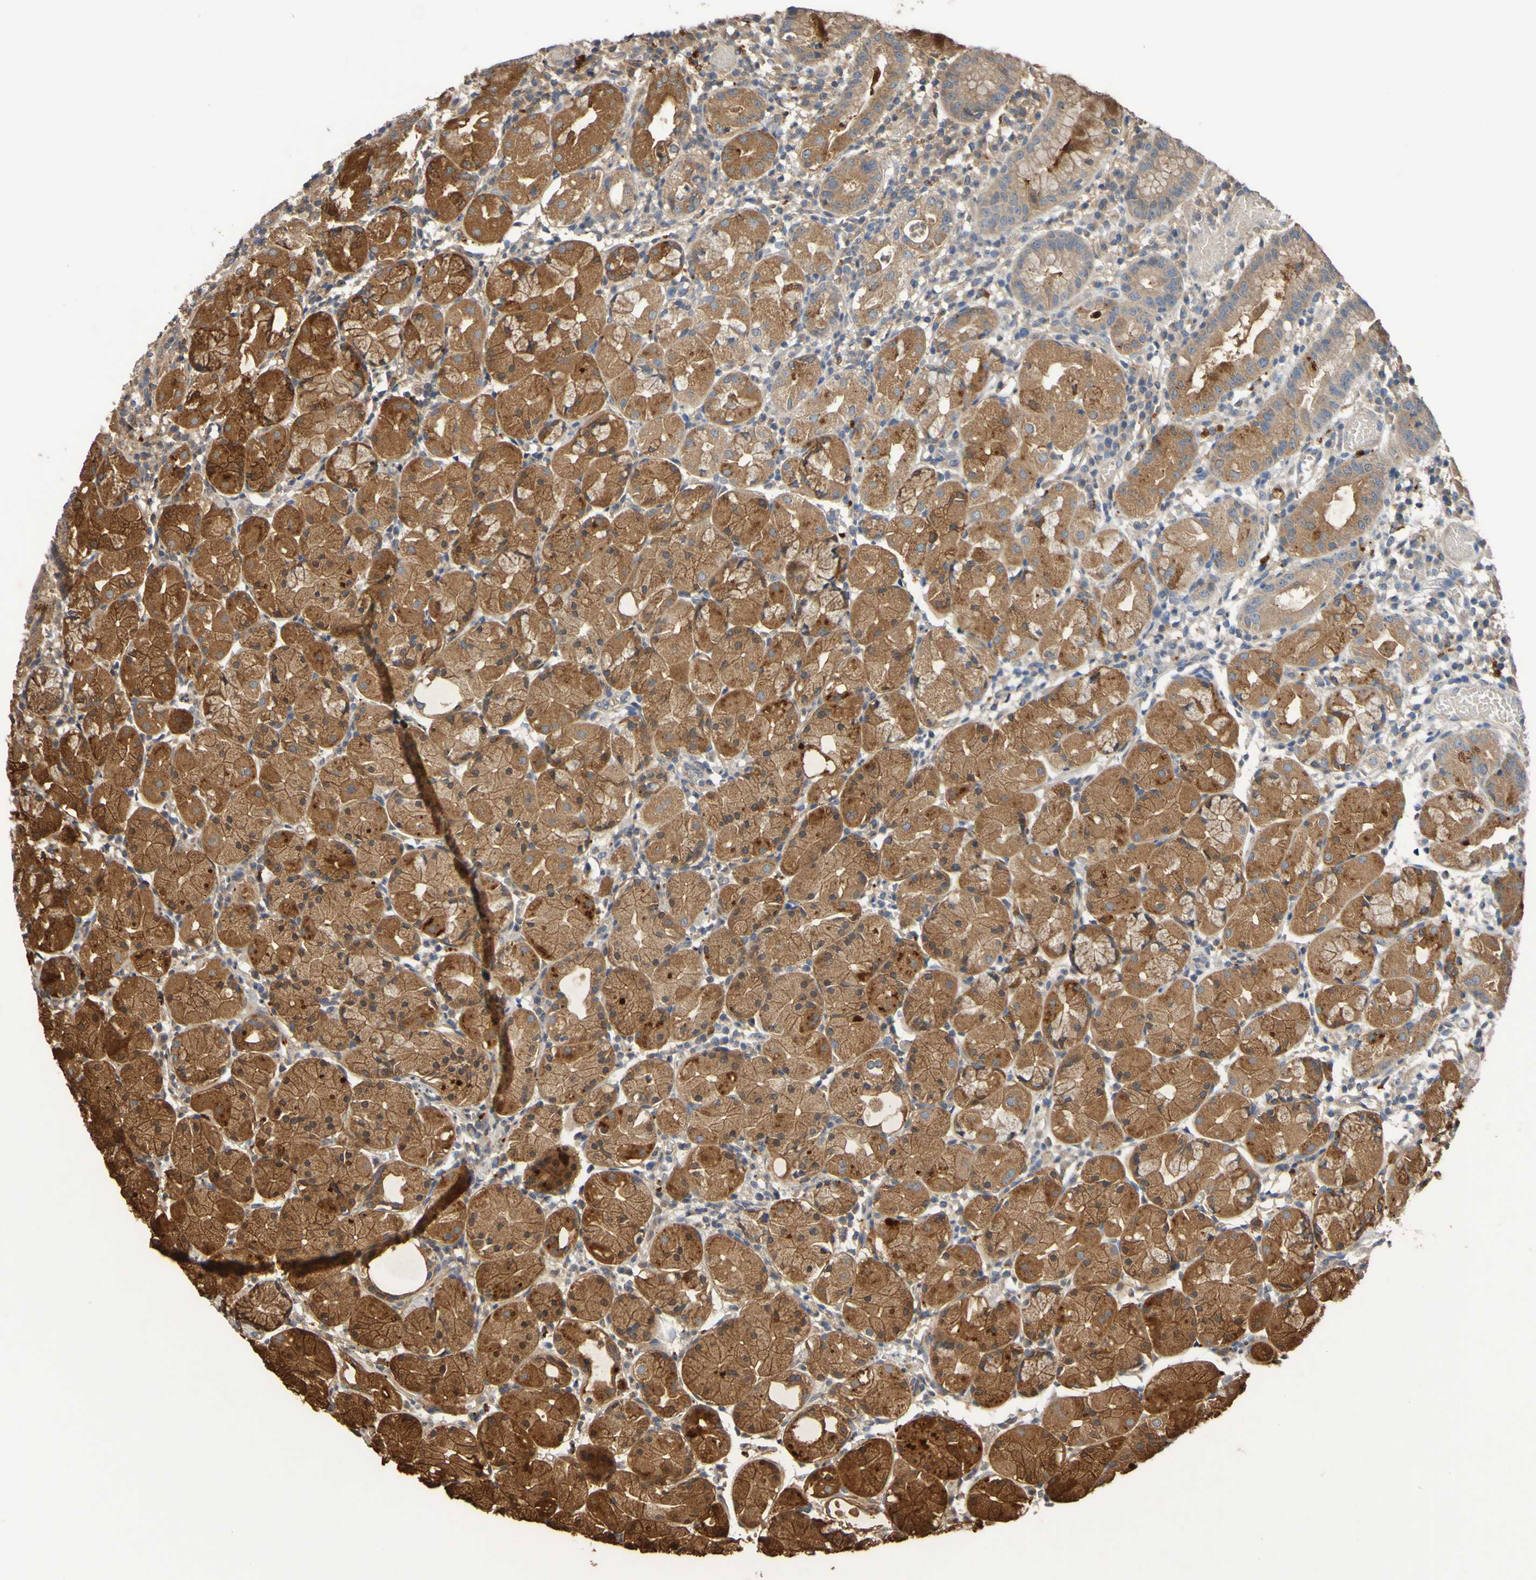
{"staining": {"intensity": "moderate", "quantity": "25%-75%", "location": "cytoplasmic/membranous"}, "tissue": "stomach", "cell_type": "Glandular cells", "image_type": "normal", "snomed": [{"axis": "morphology", "description": "Normal tissue, NOS"}, {"axis": "topography", "description": "Stomach"}, {"axis": "topography", "description": "Stomach, lower"}], "caption": "Immunohistochemistry (IHC) histopathology image of benign stomach: human stomach stained using IHC exhibits medium levels of moderate protein expression localized specifically in the cytoplasmic/membranous of glandular cells, appearing as a cytoplasmic/membranous brown color.", "gene": "UCN", "patient": {"sex": "female", "age": 75}}